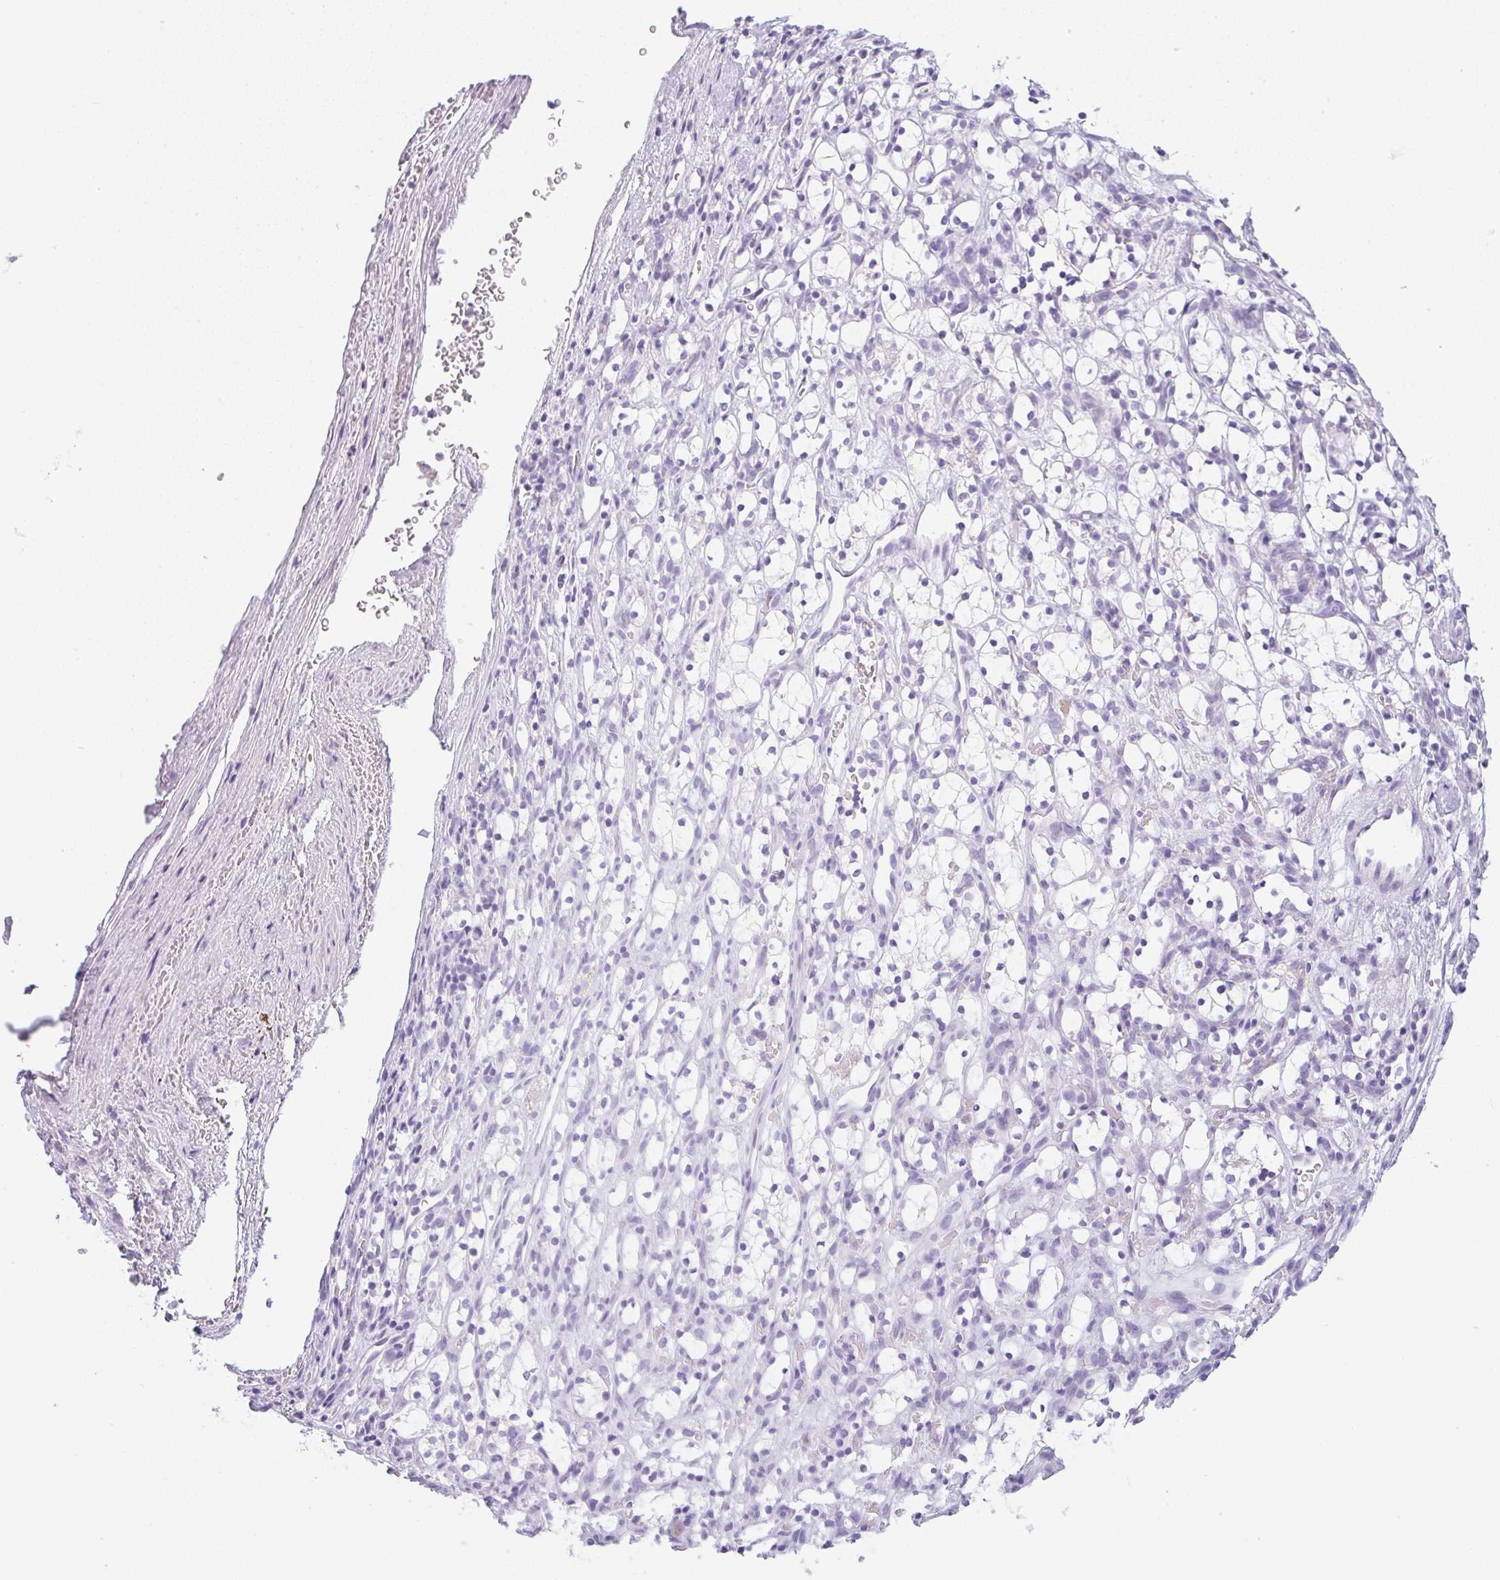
{"staining": {"intensity": "negative", "quantity": "none", "location": "none"}, "tissue": "renal cancer", "cell_type": "Tumor cells", "image_type": "cancer", "snomed": [{"axis": "morphology", "description": "Adenocarcinoma, NOS"}, {"axis": "topography", "description": "Kidney"}], "caption": "Immunohistochemistry photomicrograph of renal adenocarcinoma stained for a protein (brown), which displays no positivity in tumor cells.", "gene": "LPAR4", "patient": {"sex": "female", "age": 69}}